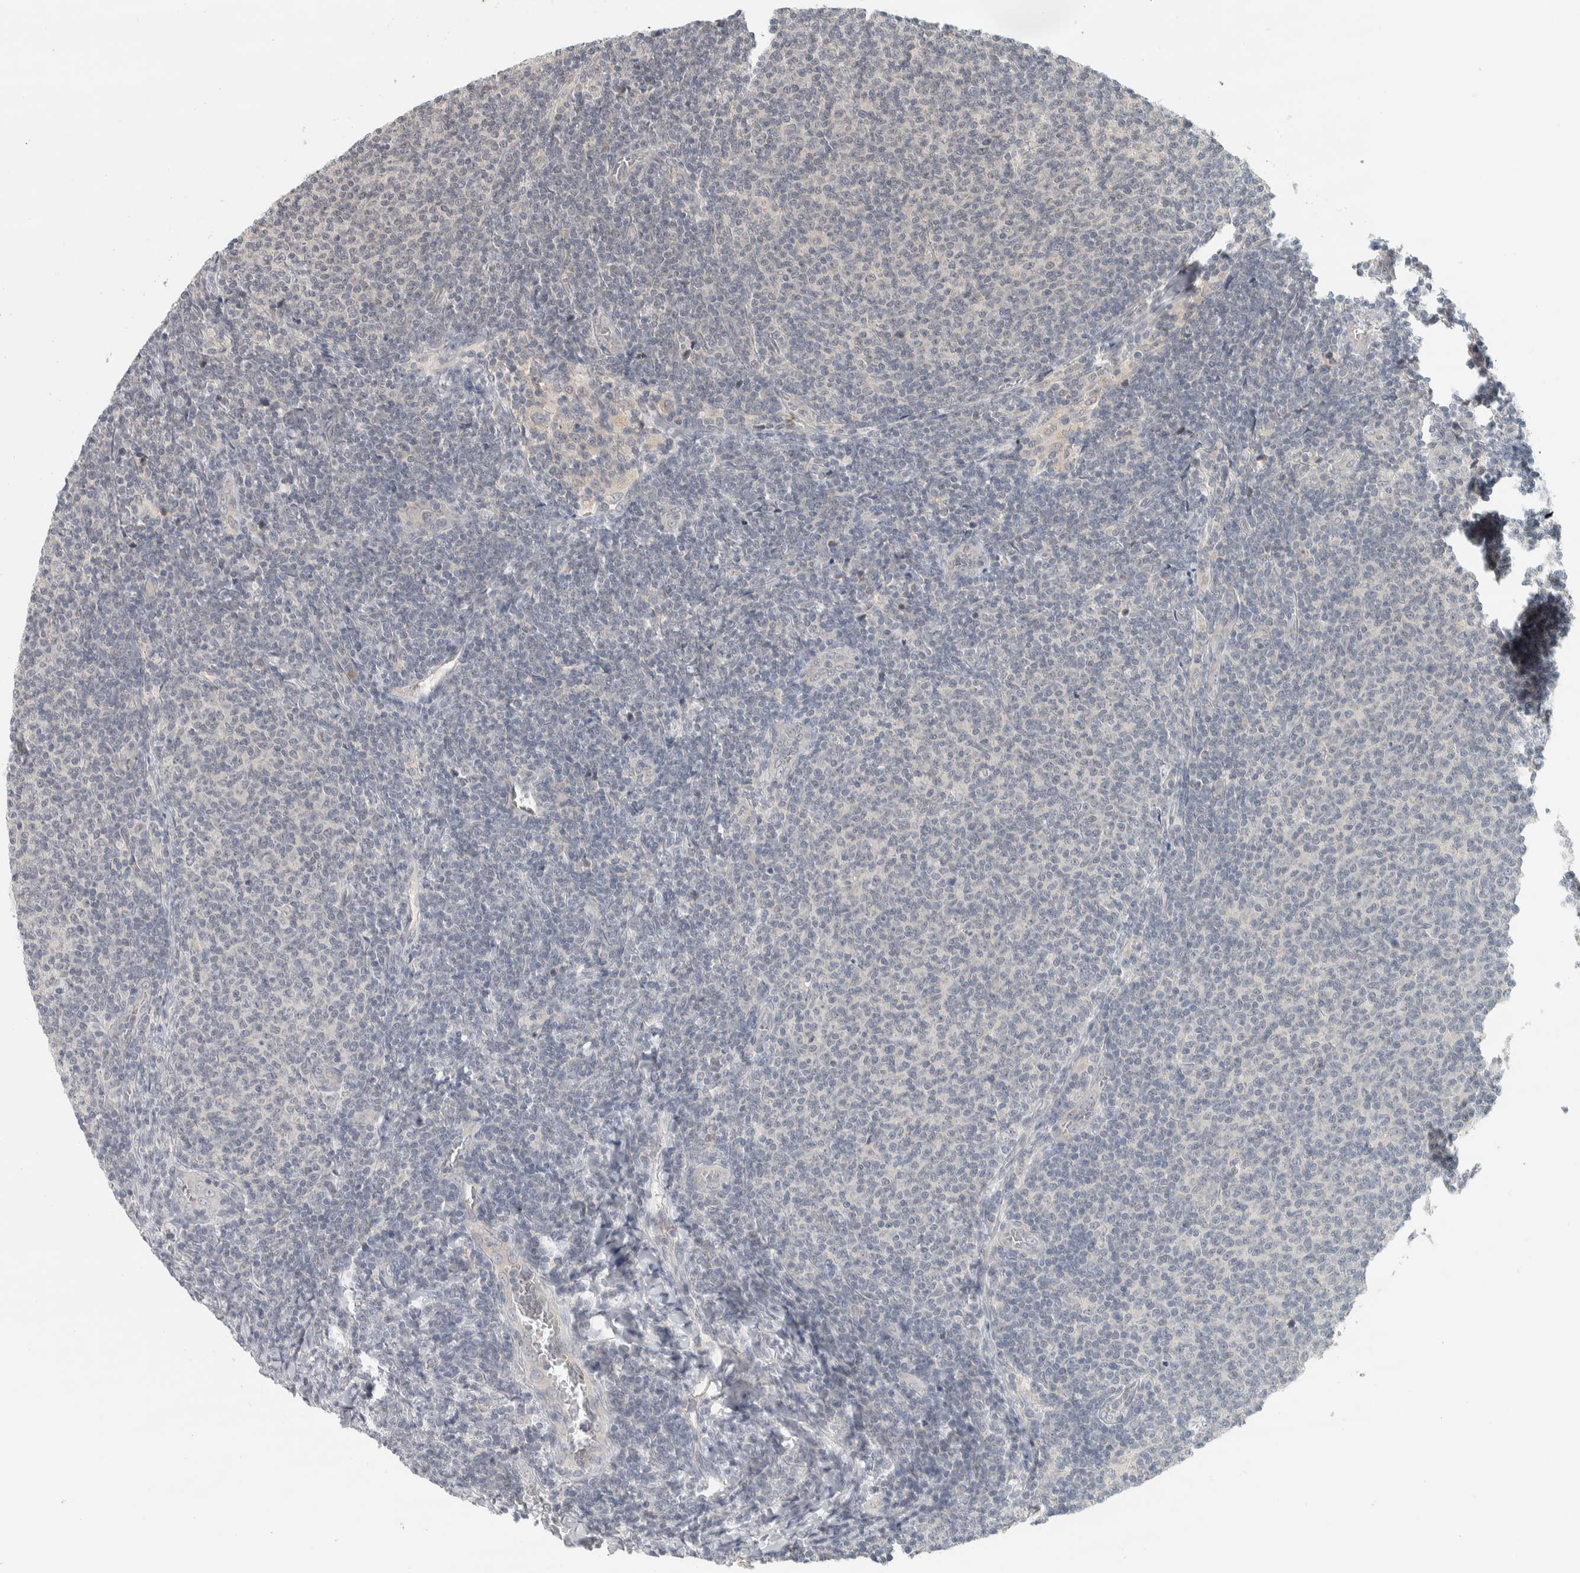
{"staining": {"intensity": "negative", "quantity": "none", "location": "none"}, "tissue": "lymphoma", "cell_type": "Tumor cells", "image_type": "cancer", "snomed": [{"axis": "morphology", "description": "Malignant lymphoma, non-Hodgkin's type, Low grade"}, {"axis": "topography", "description": "Lymph node"}], "caption": "This photomicrograph is of low-grade malignant lymphoma, non-Hodgkin's type stained with immunohistochemistry to label a protein in brown with the nuclei are counter-stained blue. There is no expression in tumor cells.", "gene": "AFP", "patient": {"sex": "male", "age": 66}}